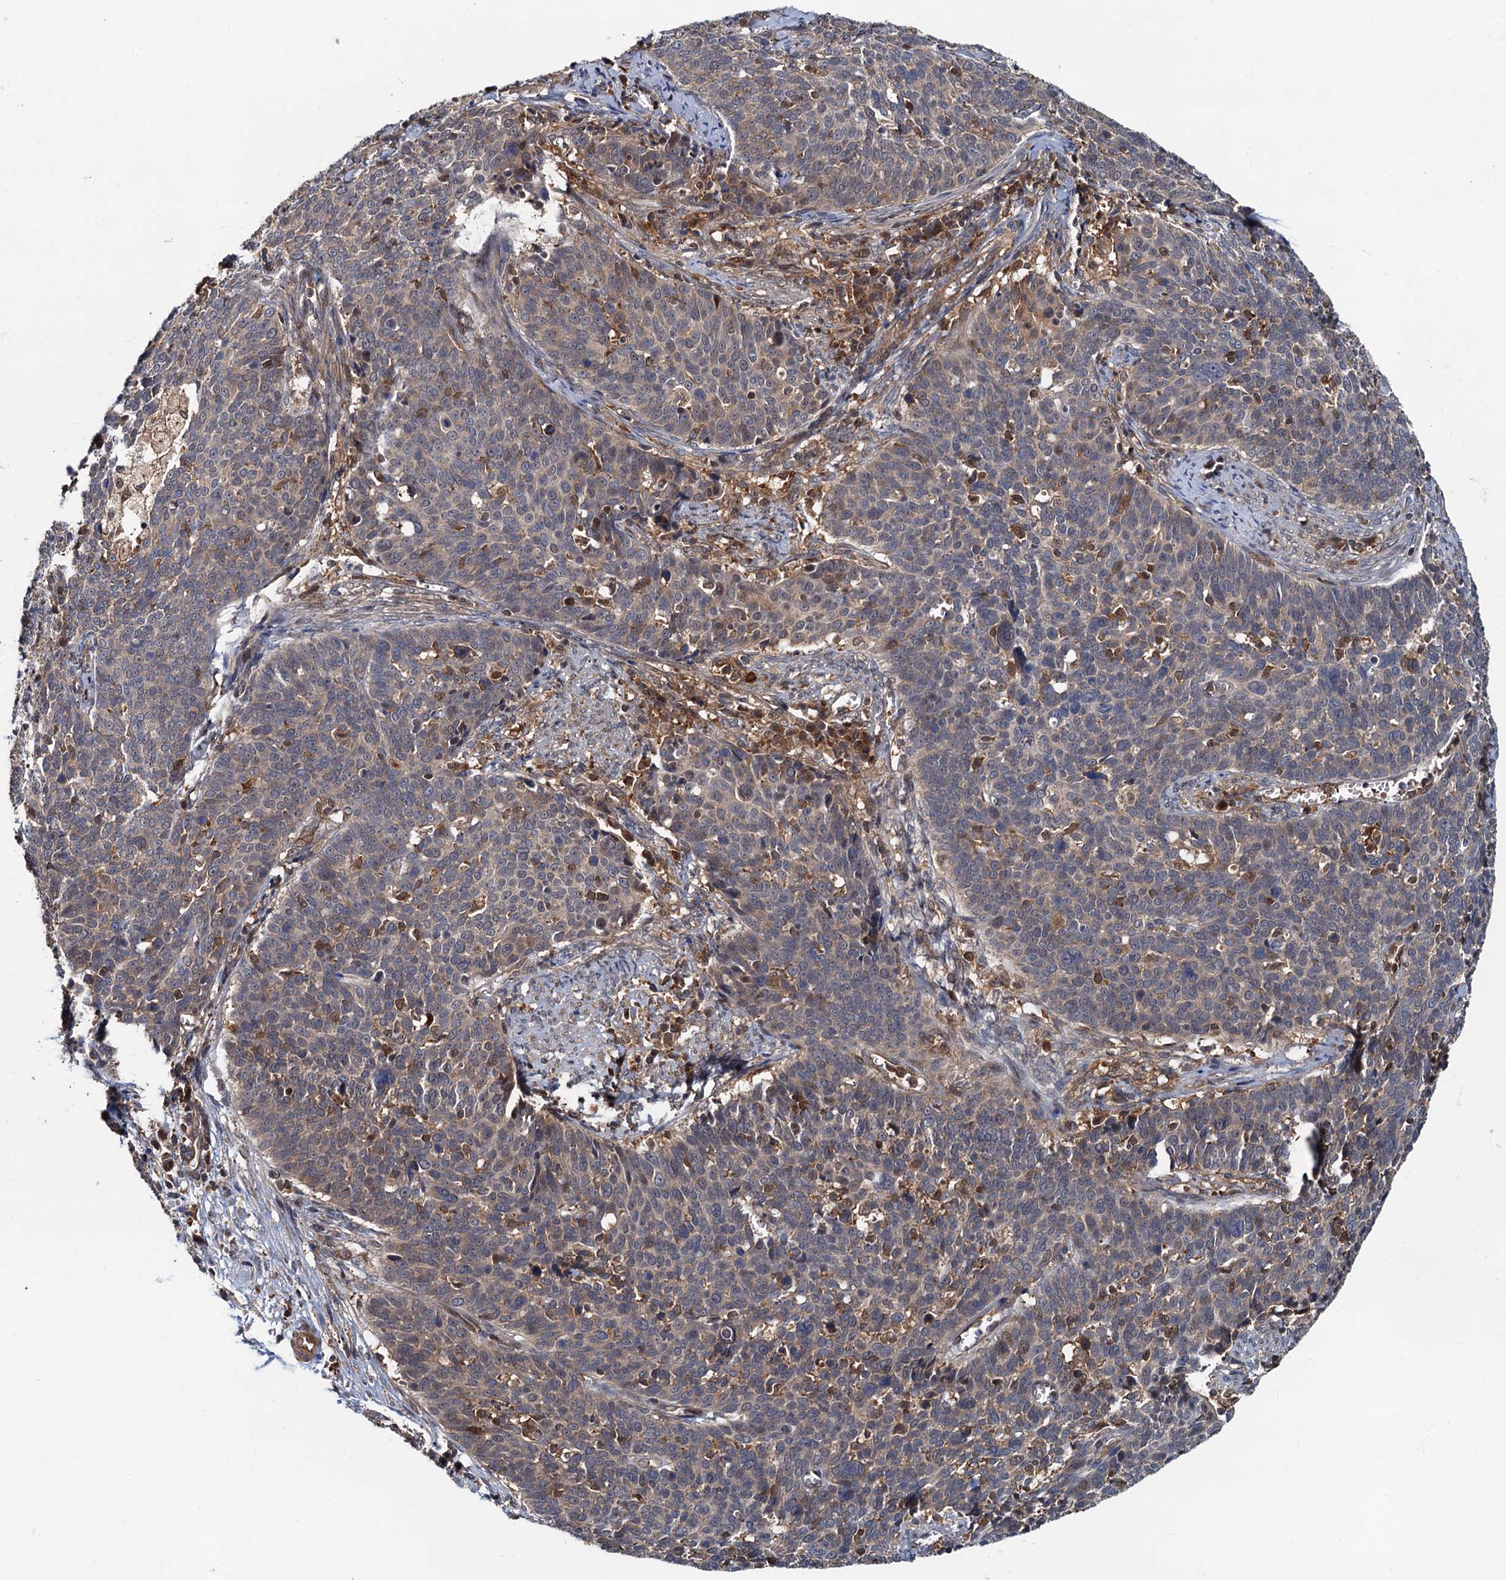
{"staining": {"intensity": "moderate", "quantity": "<25%", "location": "cytoplasmic/membranous"}, "tissue": "cervical cancer", "cell_type": "Tumor cells", "image_type": "cancer", "snomed": [{"axis": "morphology", "description": "Squamous cell carcinoma, NOS"}, {"axis": "topography", "description": "Cervix"}], "caption": "Brown immunohistochemical staining in human cervical cancer reveals moderate cytoplasmic/membranous positivity in about <25% of tumor cells. The protein of interest is stained brown, and the nuclei are stained in blue (DAB IHC with brightfield microscopy, high magnification).", "gene": "AAGAB", "patient": {"sex": "female", "age": 39}}